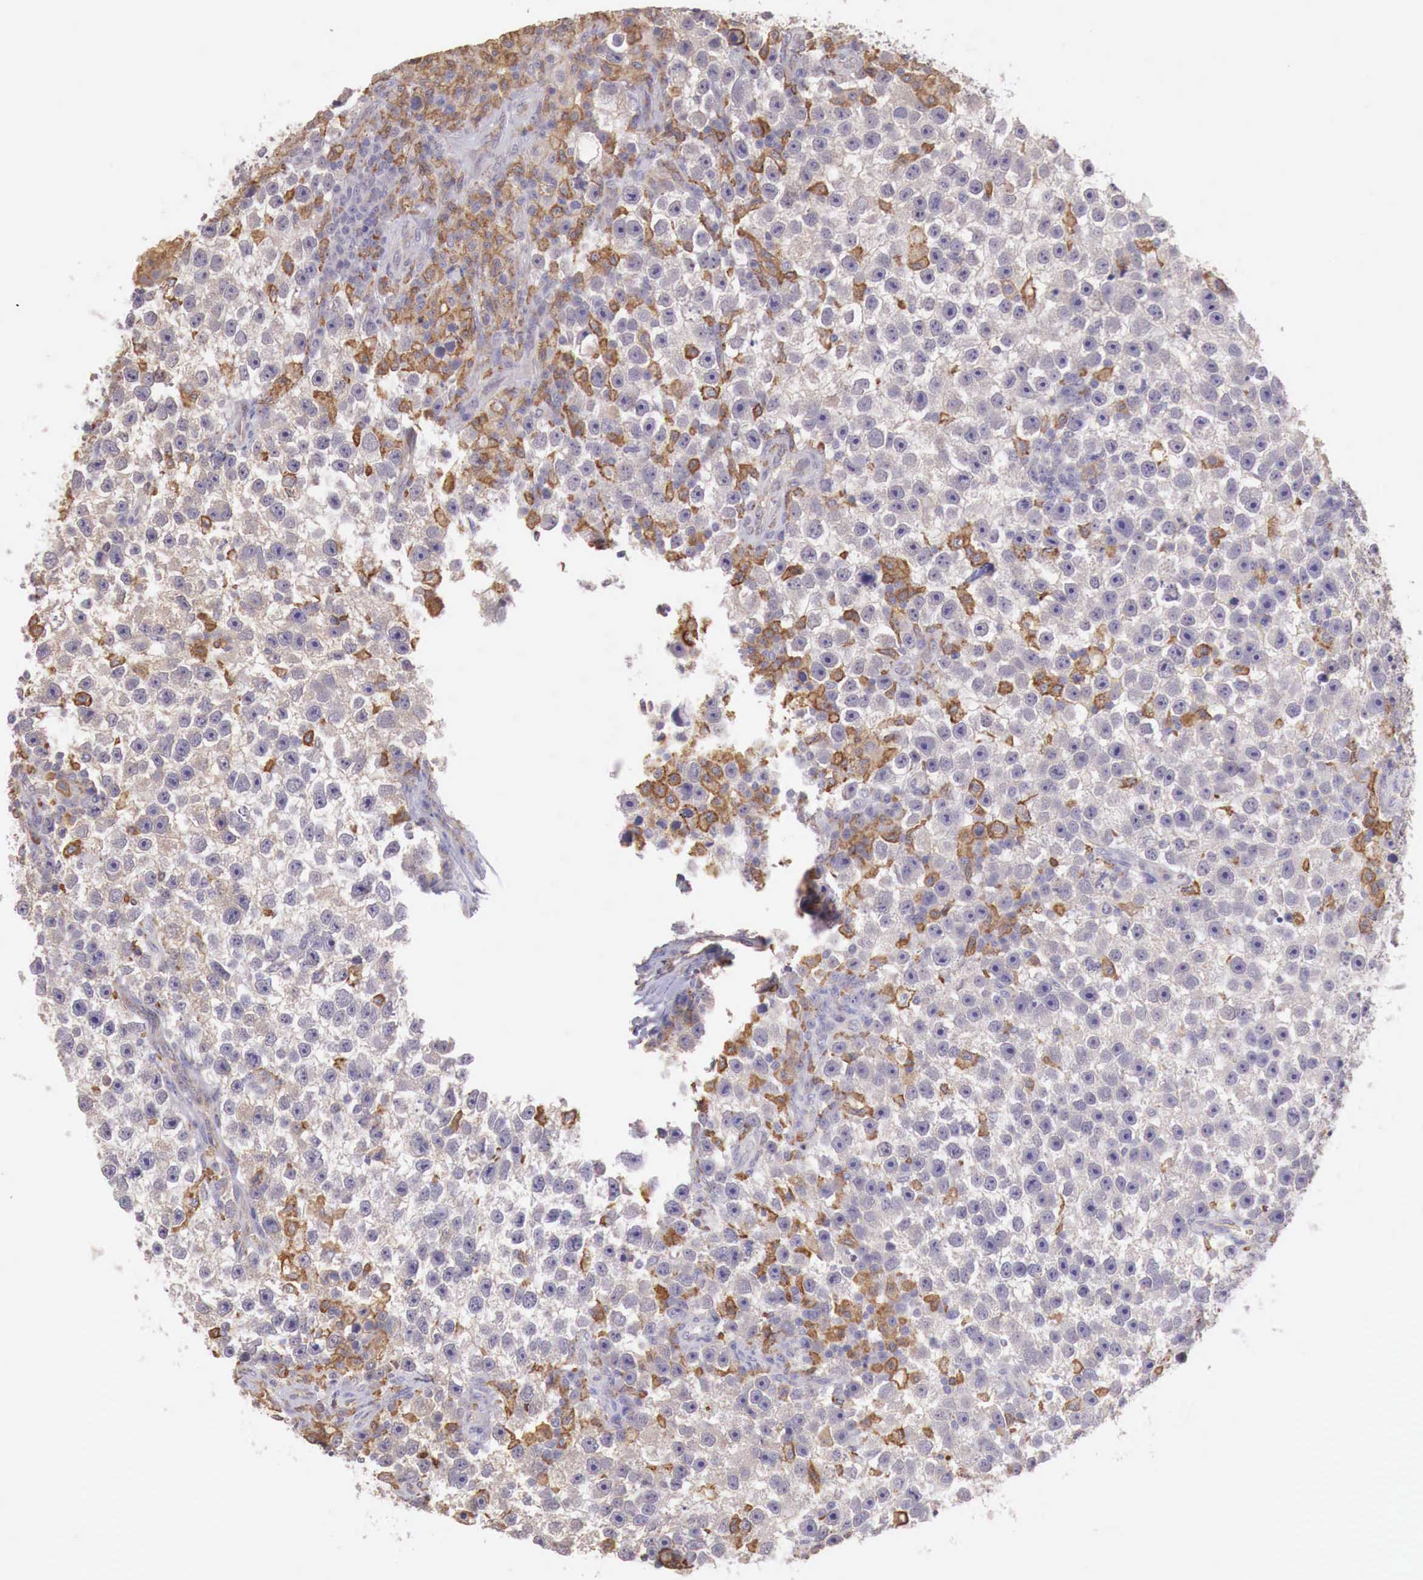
{"staining": {"intensity": "moderate", "quantity": "<25%", "location": "cytoplasmic/membranous"}, "tissue": "testis cancer", "cell_type": "Tumor cells", "image_type": "cancer", "snomed": [{"axis": "morphology", "description": "Seminoma, NOS"}, {"axis": "topography", "description": "Testis"}], "caption": "Immunohistochemical staining of testis seminoma exhibits low levels of moderate cytoplasmic/membranous positivity in approximately <25% of tumor cells.", "gene": "CHRDL1", "patient": {"sex": "male", "age": 33}}